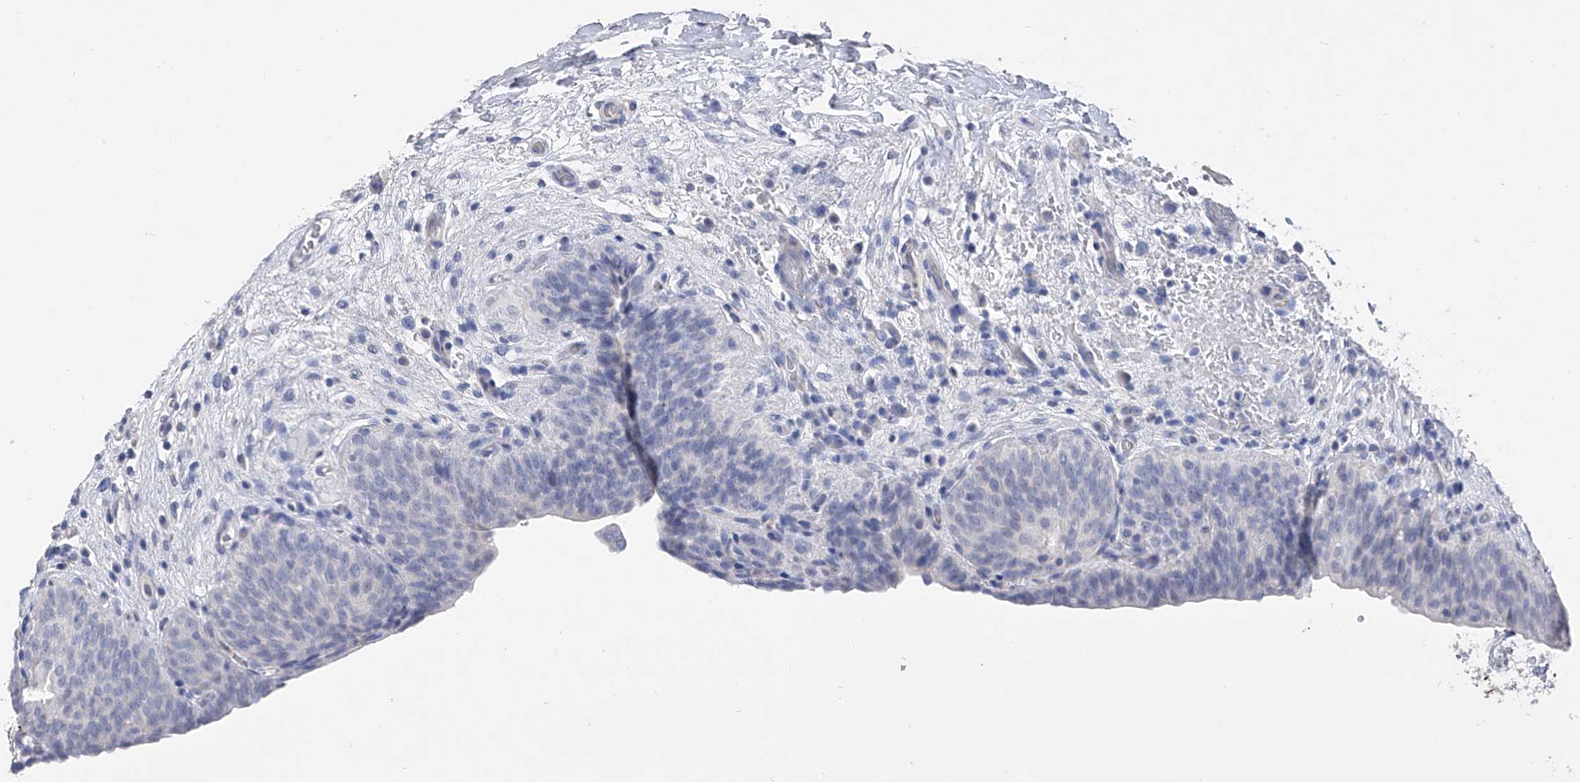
{"staining": {"intensity": "negative", "quantity": "none", "location": "none"}, "tissue": "urinary bladder", "cell_type": "Urothelial cells", "image_type": "normal", "snomed": [{"axis": "morphology", "description": "Normal tissue, NOS"}, {"axis": "topography", "description": "Urinary bladder"}], "caption": "Immunohistochemistry photomicrograph of unremarkable urinary bladder: human urinary bladder stained with DAB reveals no significant protein staining in urothelial cells. The staining is performed using DAB (3,3'-diaminobenzidine) brown chromogen with nuclei counter-stained in using hematoxylin.", "gene": "ADRA1A", "patient": {"sex": "male", "age": 83}}